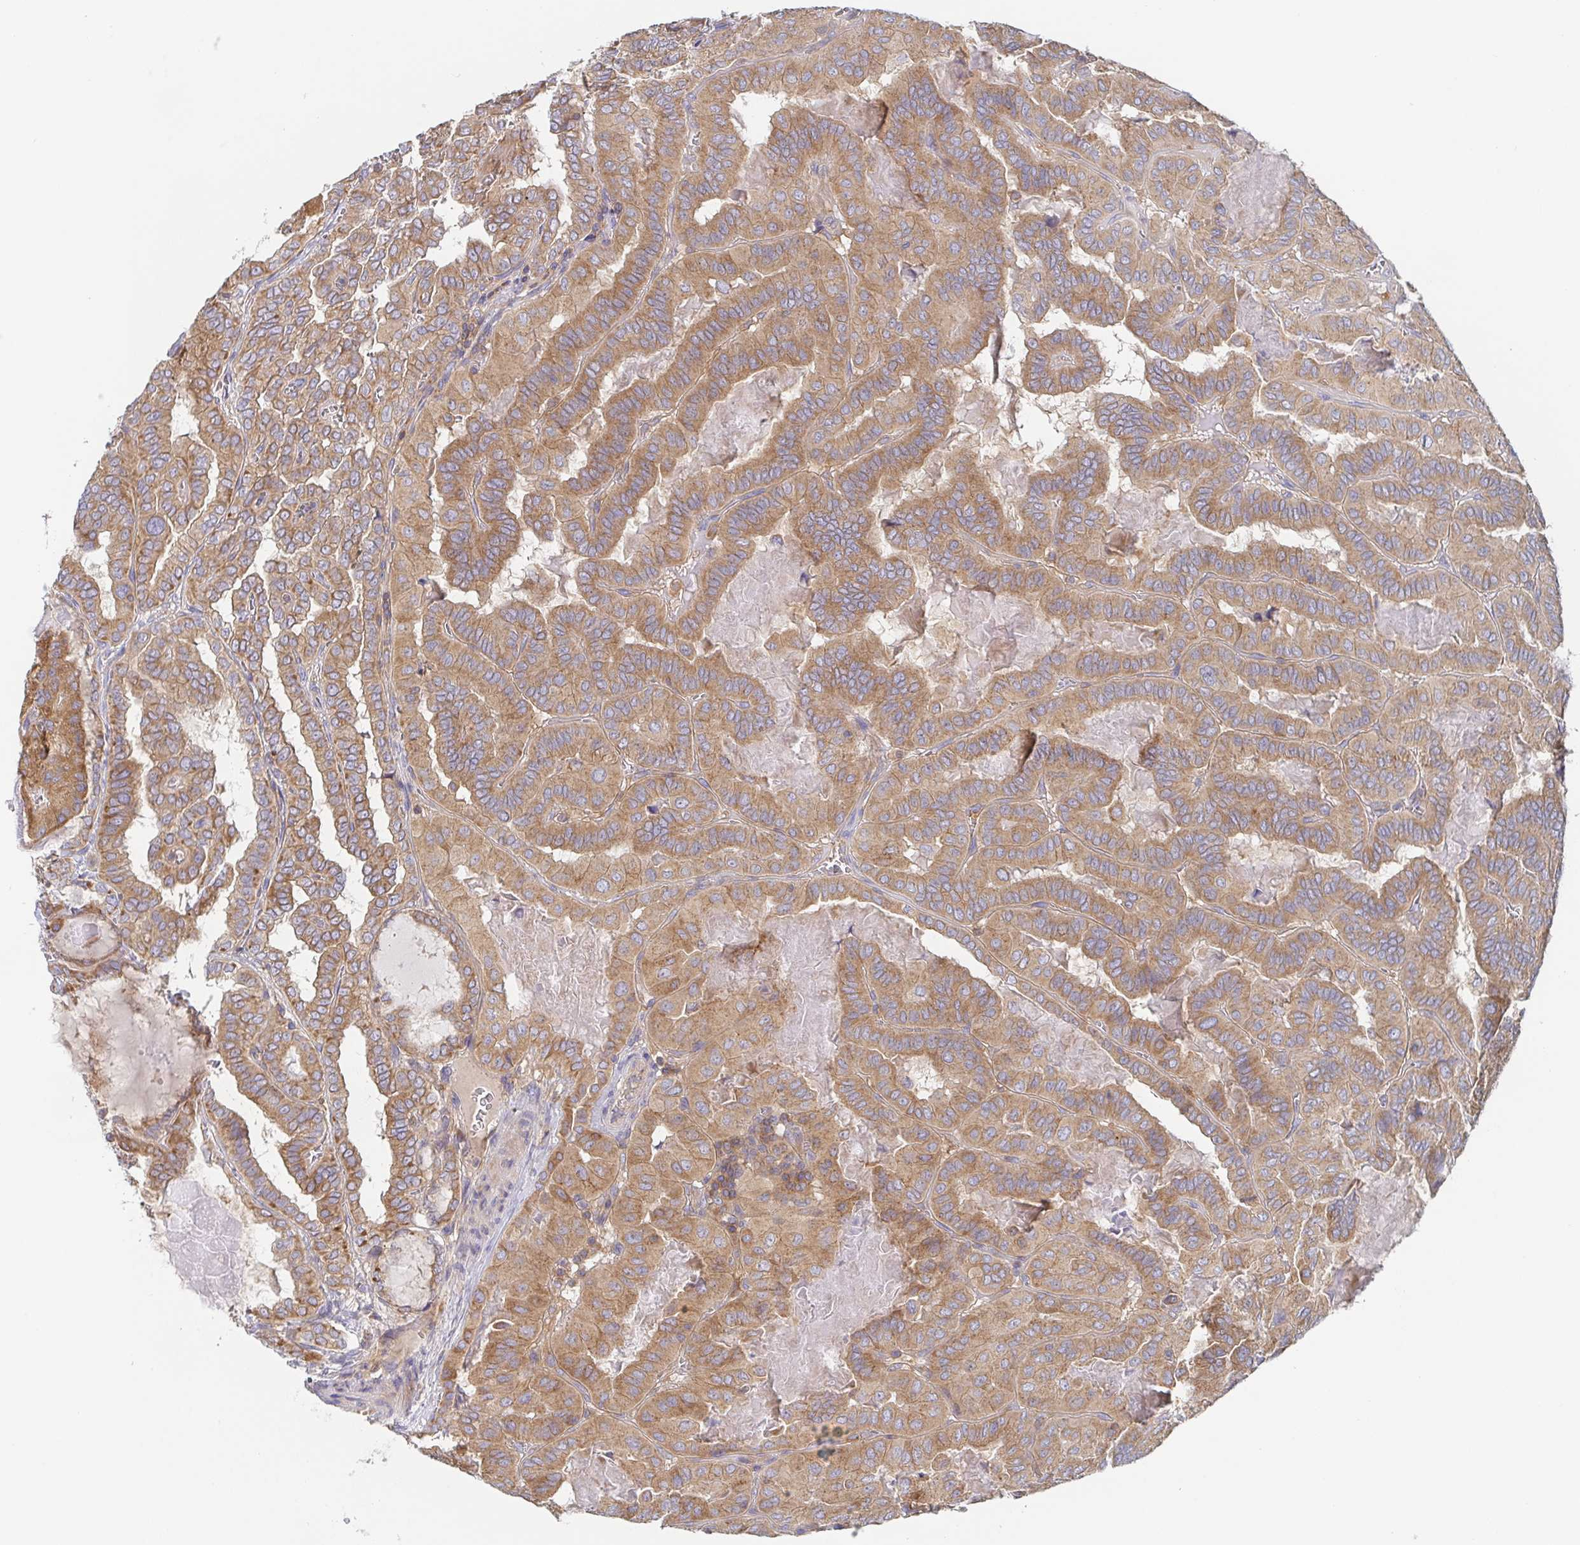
{"staining": {"intensity": "moderate", "quantity": ">75%", "location": "cytoplasmic/membranous"}, "tissue": "thyroid cancer", "cell_type": "Tumor cells", "image_type": "cancer", "snomed": [{"axis": "morphology", "description": "Papillary adenocarcinoma, NOS"}, {"axis": "topography", "description": "Thyroid gland"}], "caption": "Protein positivity by immunohistochemistry reveals moderate cytoplasmic/membranous positivity in about >75% of tumor cells in papillary adenocarcinoma (thyroid).", "gene": "TUFT1", "patient": {"sex": "female", "age": 46}}